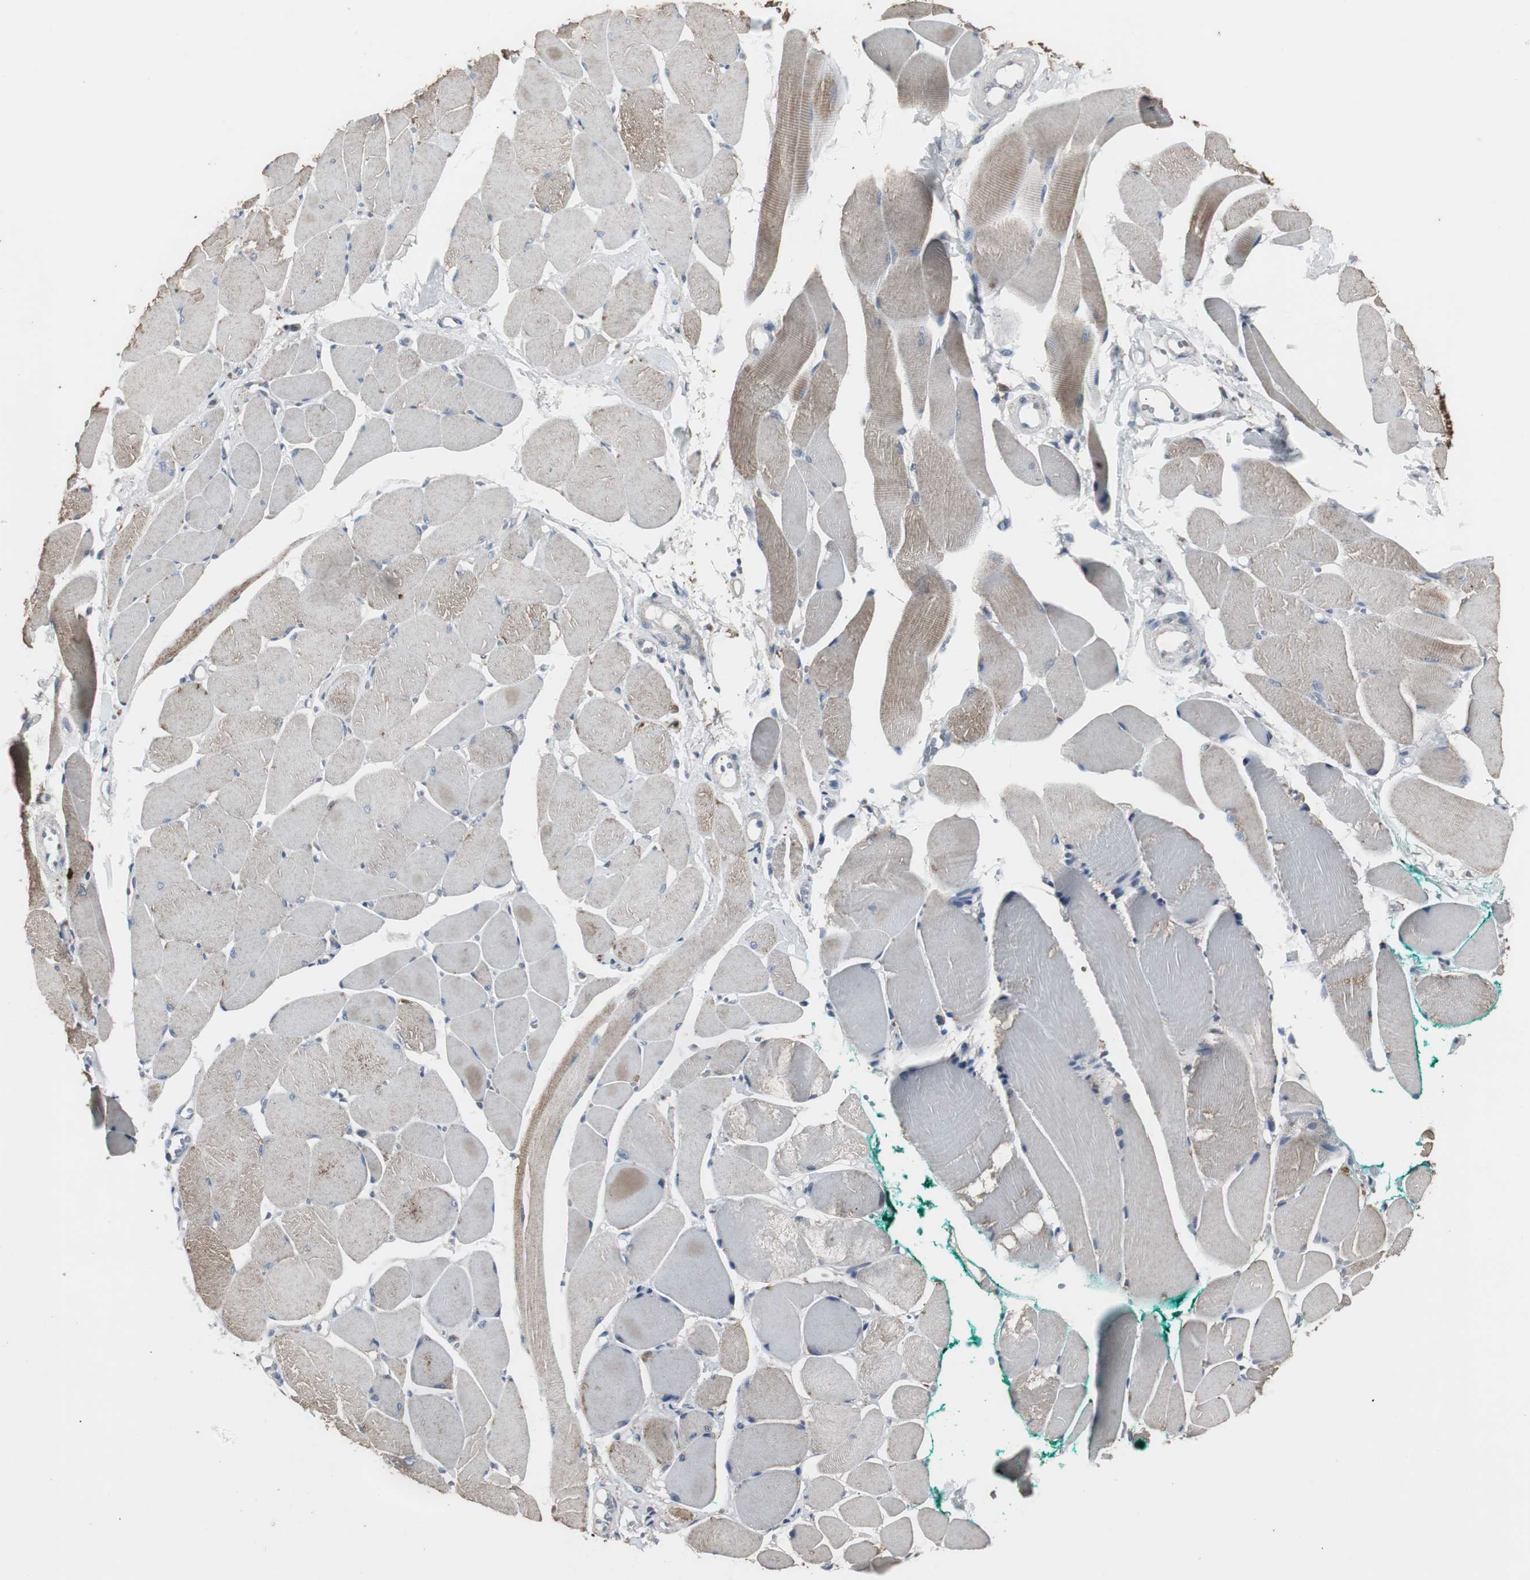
{"staining": {"intensity": "moderate", "quantity": "25%-75%", "location": "cytoplasmic/membranous"}, "tissue": "skeletal muscle", "cell_type": "Myocytes", "image_type": "normal", "snomed": [{"axis": "morphology", "description": "Normal tissue, NOS"}, {"axis": "topography", "description": "Skeletal muscle"}, {"axis": "topography", "description": "Peripheral nerve tissue"}], "caption": "Protein analysis of benign skeletal muscle reveals moderate cytoplasmic/membranous positivity in approximately 25%-75% of myocytes.", "gene": "HPRT1", "patient": {"sex": "female", "age": 84}}